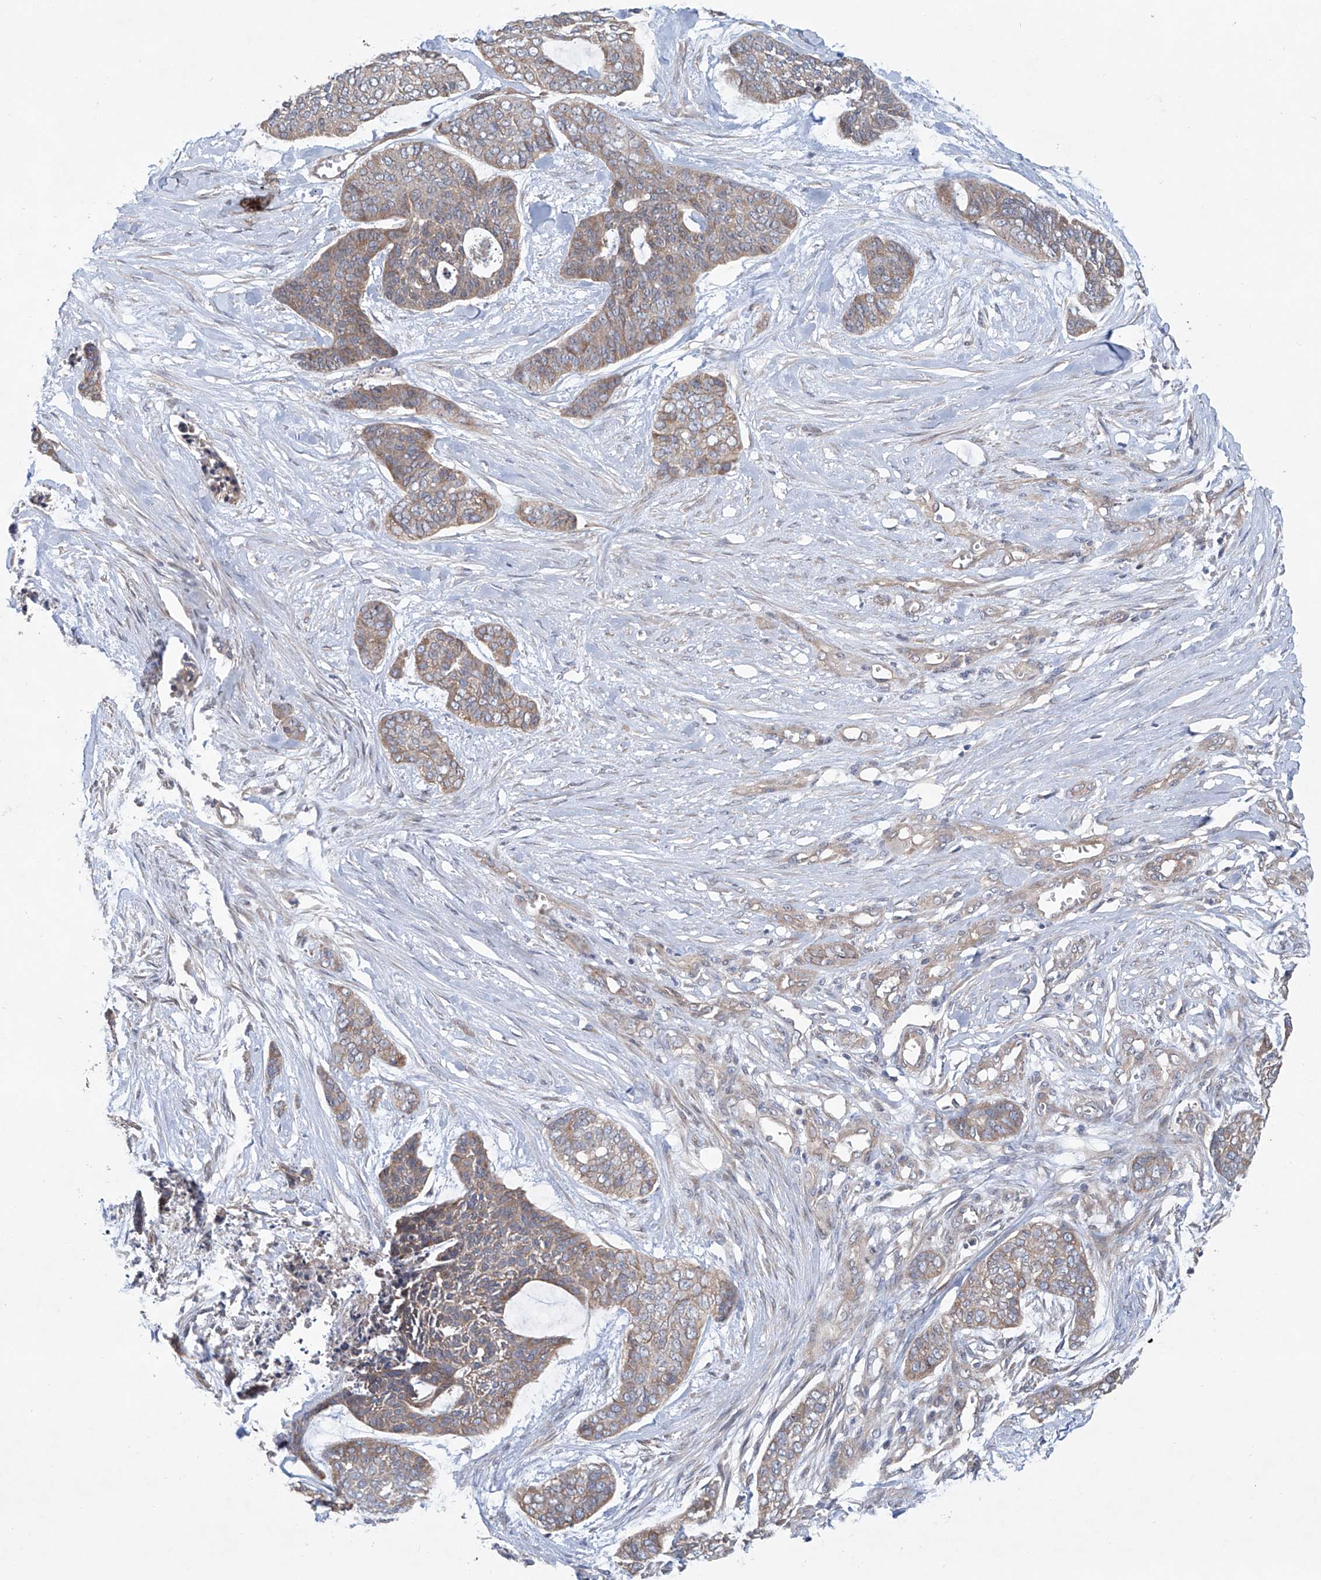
{"staining": {"intensity": "weak", "quantity": ">75%", "location": "cytoplasmic/membranous"}, "tissue": "skin cancer", "cell_type": "Tumor cells", "image_type": "cancer", "snomed": [{"axis": "morphology", "description": "Basal cell carcinoma"}, {"axis": "topography", "description": "Skin"}], "caption": "Skin cancer was stained to show a protein in brown. There is low levels of weak cytoplasmic/membranous positivity in about >75% of tumor cells.", "gene": "KLC4", "patient": {"sex": "female", "age": 64}}